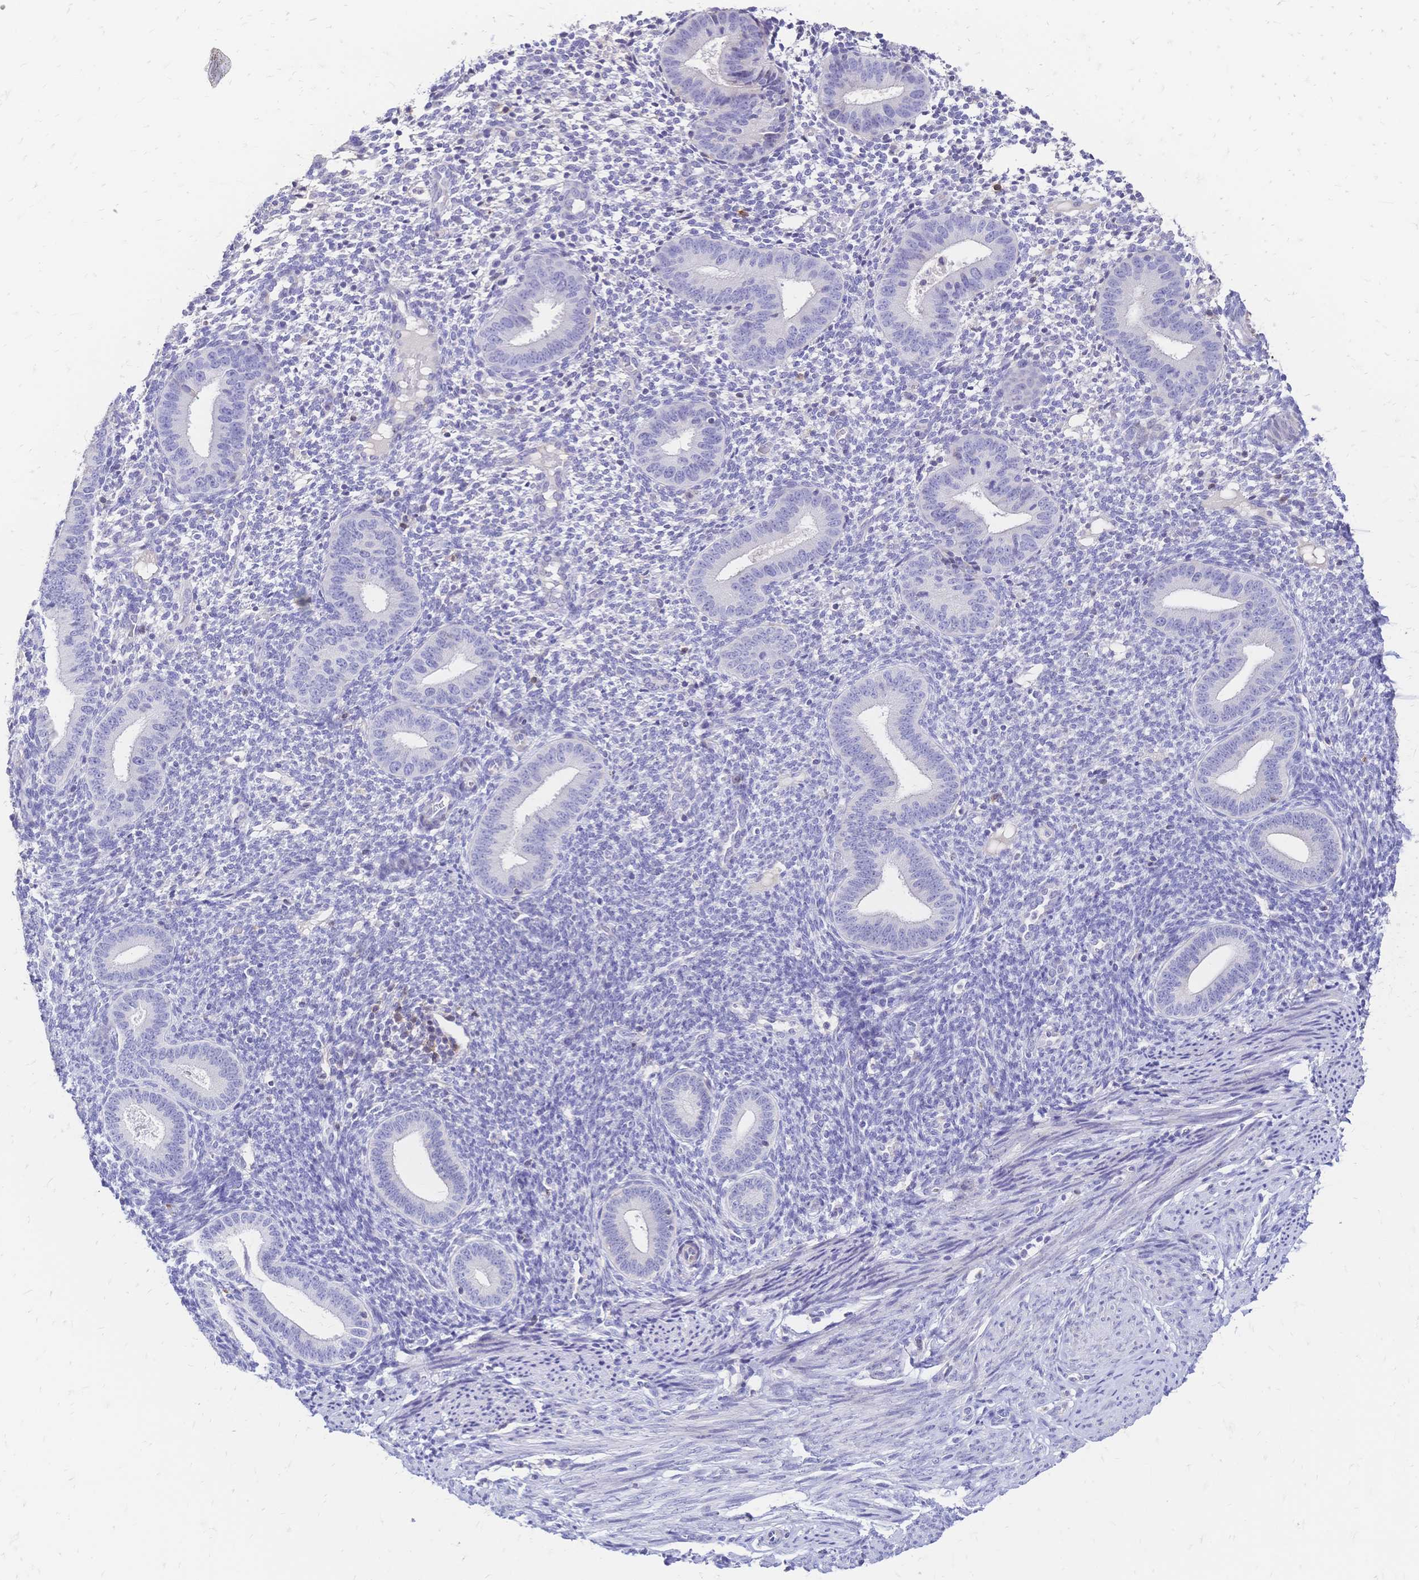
{"staining": {"intensity": "negative", "quantity": "none", "location": "none"}, "tissue": "endometrium", "cell_type": "Cells in endometrial stroma", "image_type": "normal", "snomed": [{"axis": "morphology", "description": "Normal tissue, NOS"}, {"axis": "topography", "description": "Endometrium"}], "caption": "Photomicrograph shows no significant protein positivity in cells in endometrial stroma of benign endometrium. (Brightfield microscopy of DAB (3,3'-diaminobenzidine) immunohistochemistry (IHC) at high magnification).", "gene": "IL2RA", "patient": {"sex": "female", "age": 40}}